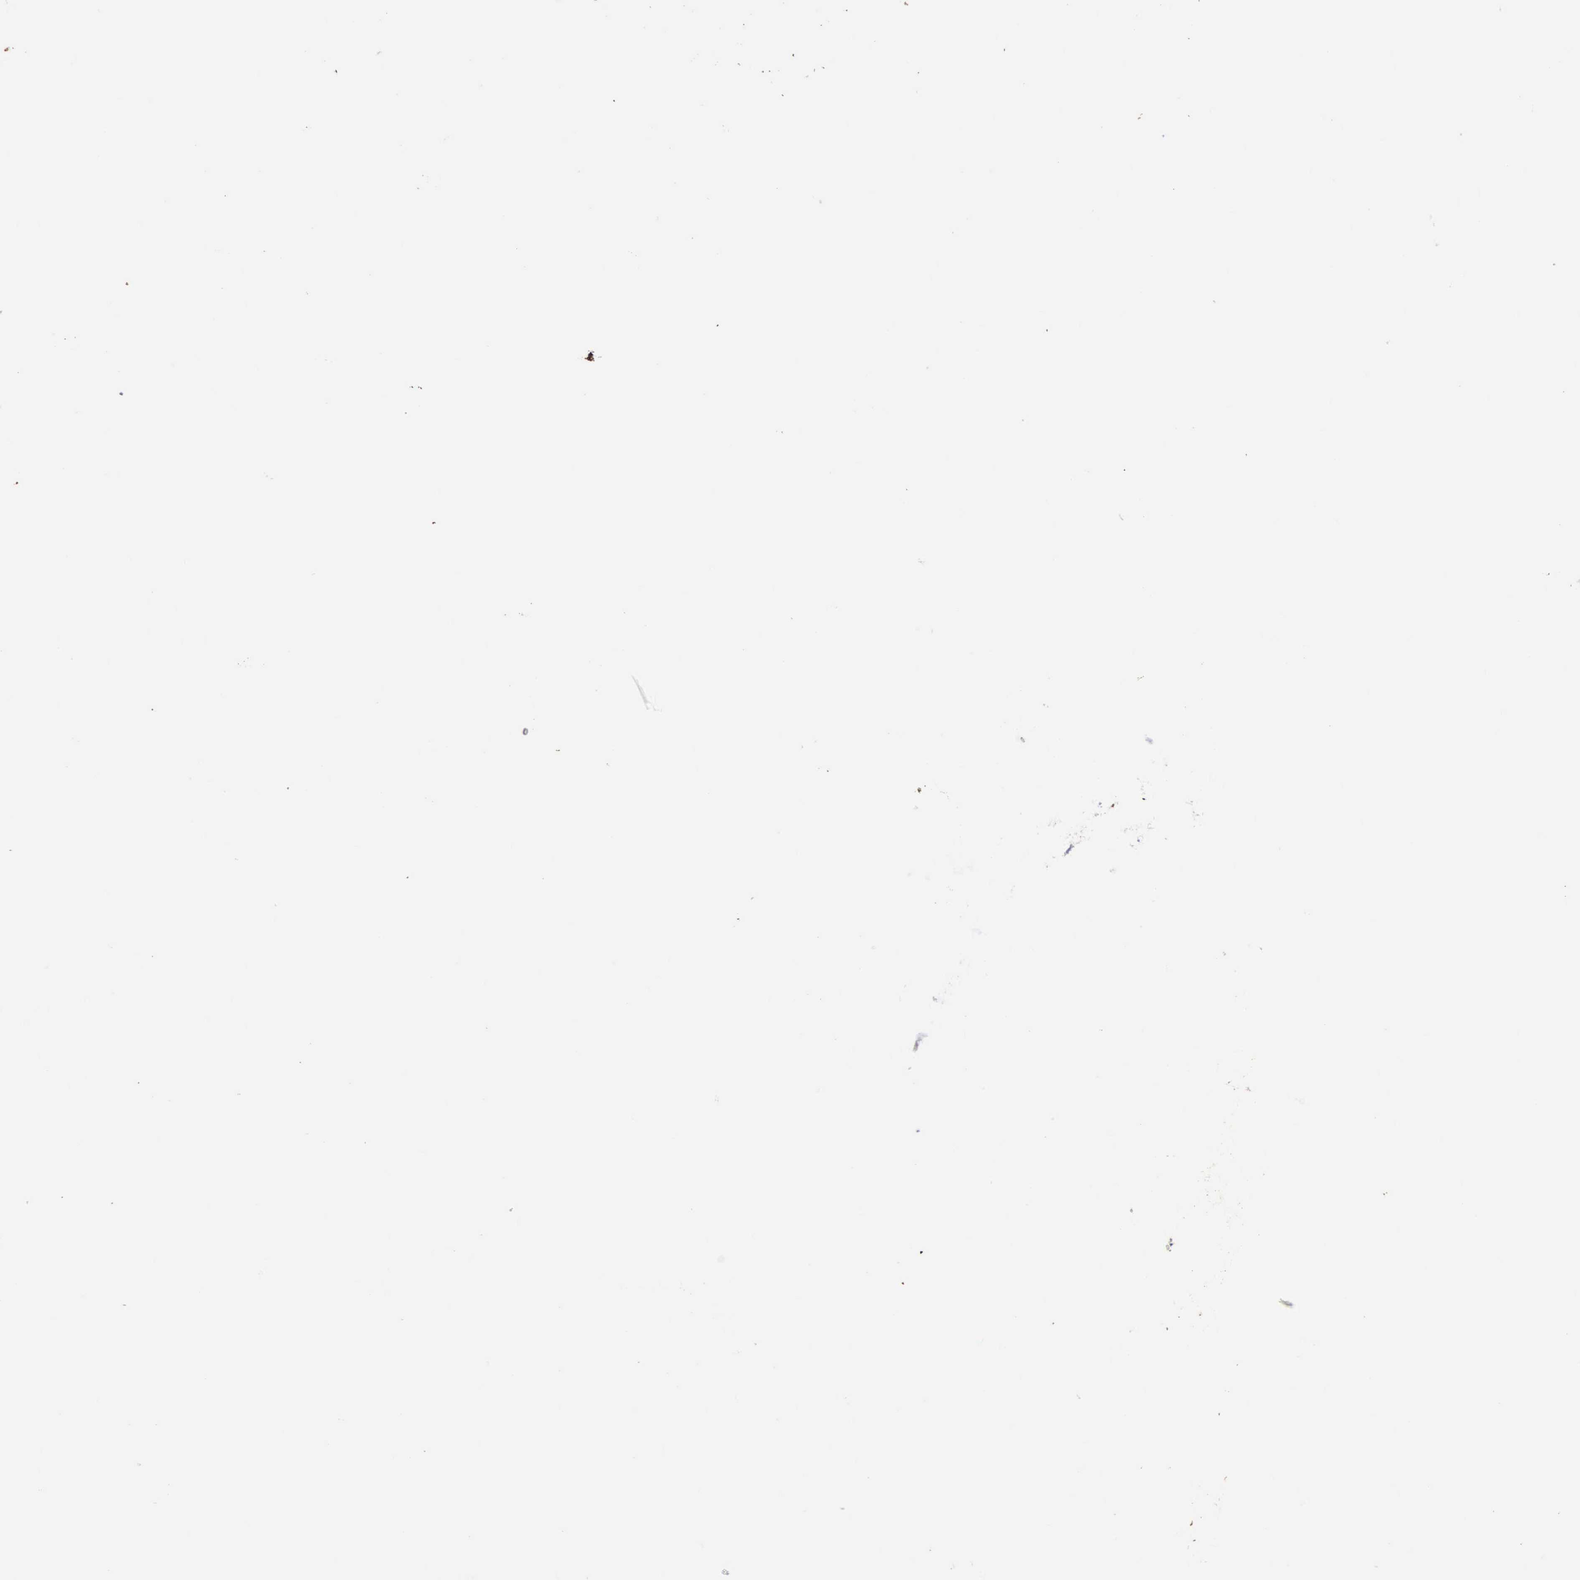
{"staining": {"intensity": "negative", "quantity": "none", "location": "none"}, "tissue": "prostate cancer", "cell_type": "Tumor cells", "image_type": "cancer", "snomed": [{"axis": "morphology", "description": "Adenocarcinoma, Medium grade"}, {"axis": "topography", "description": "Prostate"}], "caption": "High magnification brightfield microscopy of prostate adenocarcinoma (medium-grade) stained with DAB (3,3'-diaminobenzidine) (brown) and counterstained with hematoxylin (blue): tumor cells show no significant positivity.", "gene": "ELFN2", "patient": {"sex": "male", "age": 60}}